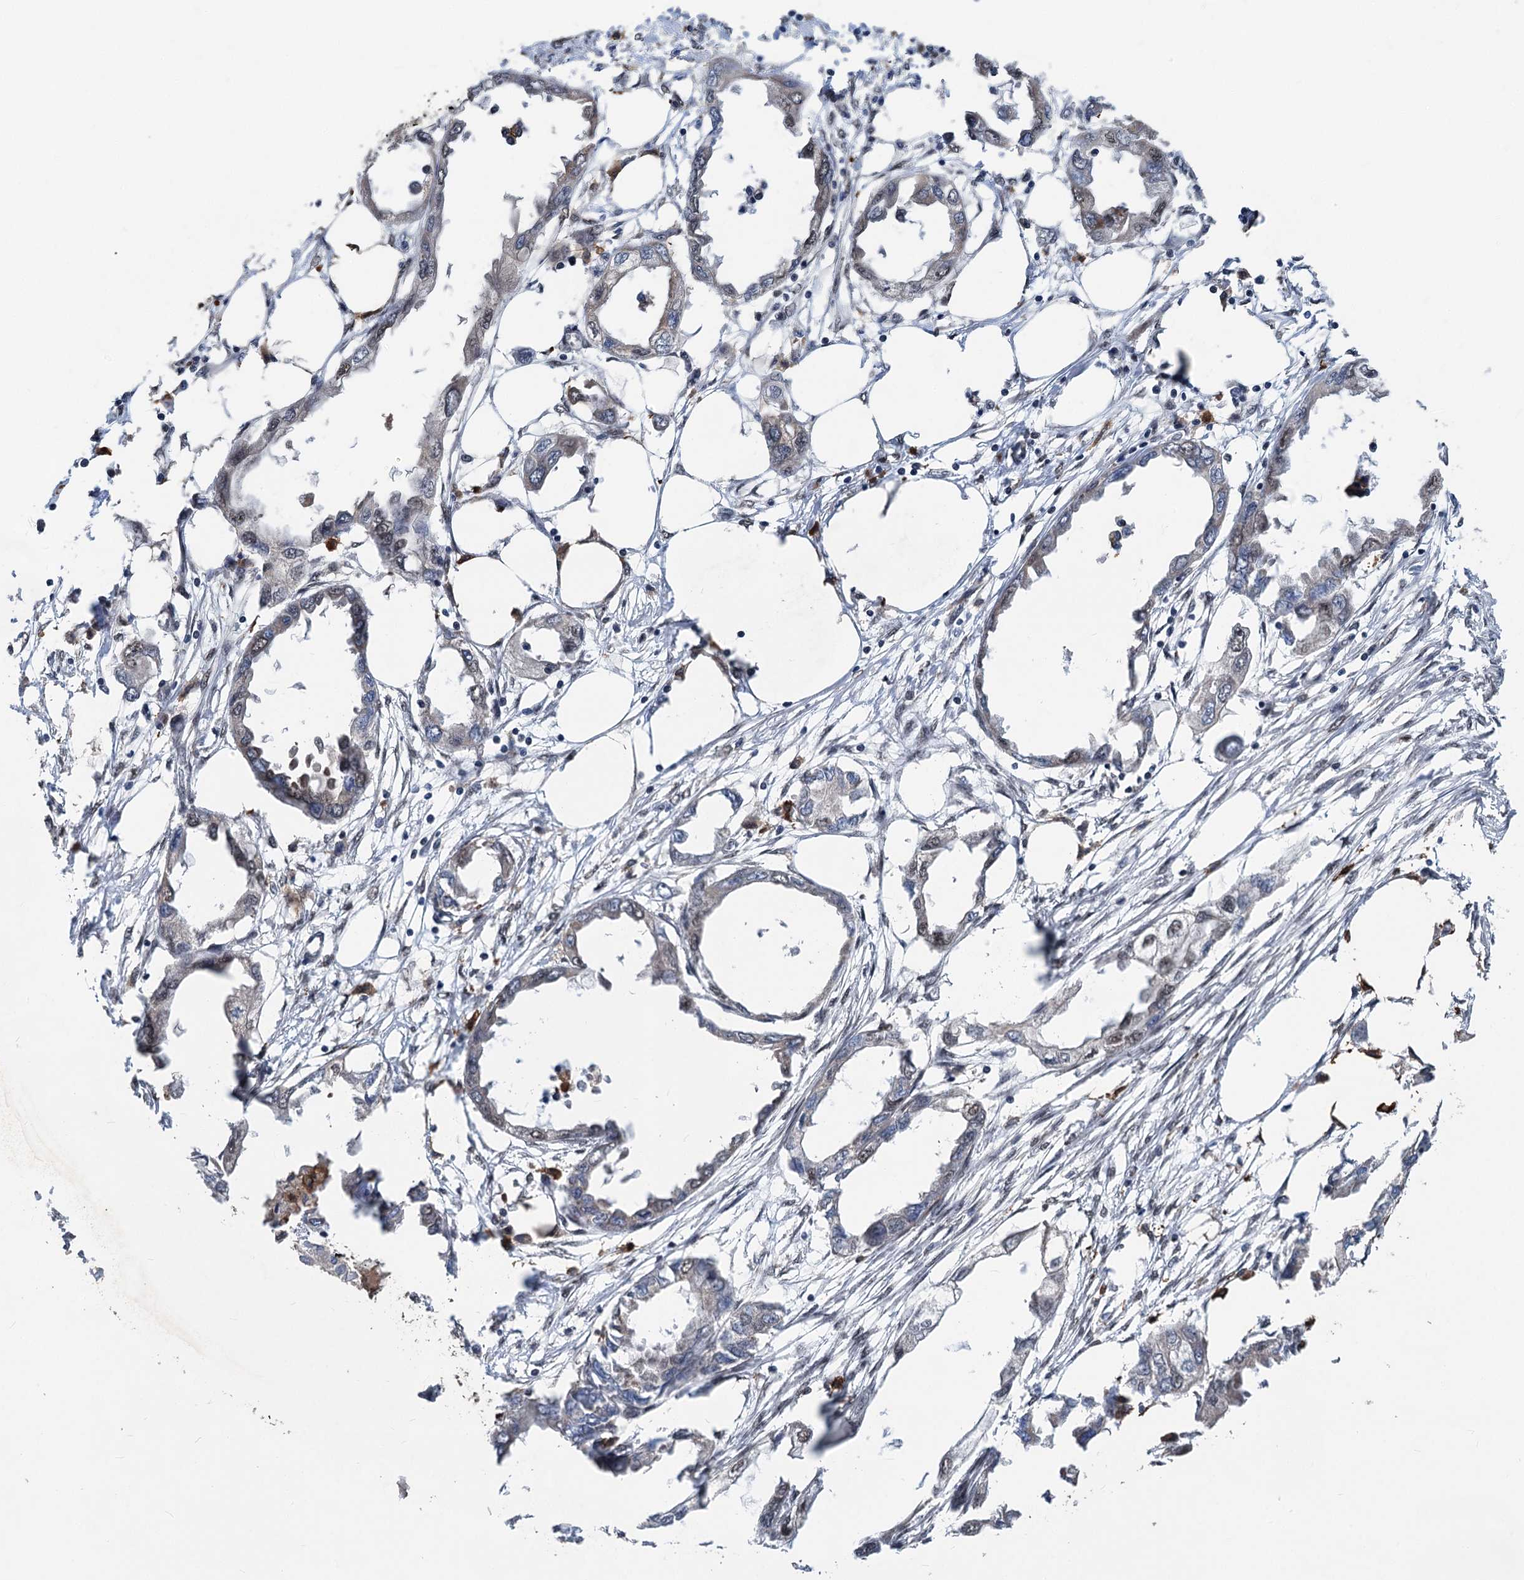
{"staining": {"intensity": "negative", "quantity": "none", "location": "none"}, "tissue": "endometrial cancer", "cell_type": "Tumor cells", "image_type": "cancer", "snomed": [{"axis": "morphology", "description": "Adenocarcinoma, NOS"}, {"axis": "morphology", "description": "Adenocarcinoma, metastatic, NOS"}, {"axis": "topography", "description": "Adipose tissue"}, {"axis": "topography", "description": "Endometrium"}], "caption": "IHC of human endometrial cancer displays no expression in tumor cells. (DAB (3,3'-diaminobenzidine) immunohistochemistry with hematoxylin counter stain).", "gene": "PHF8", "patient": {"sex": "female", "age": 67}}